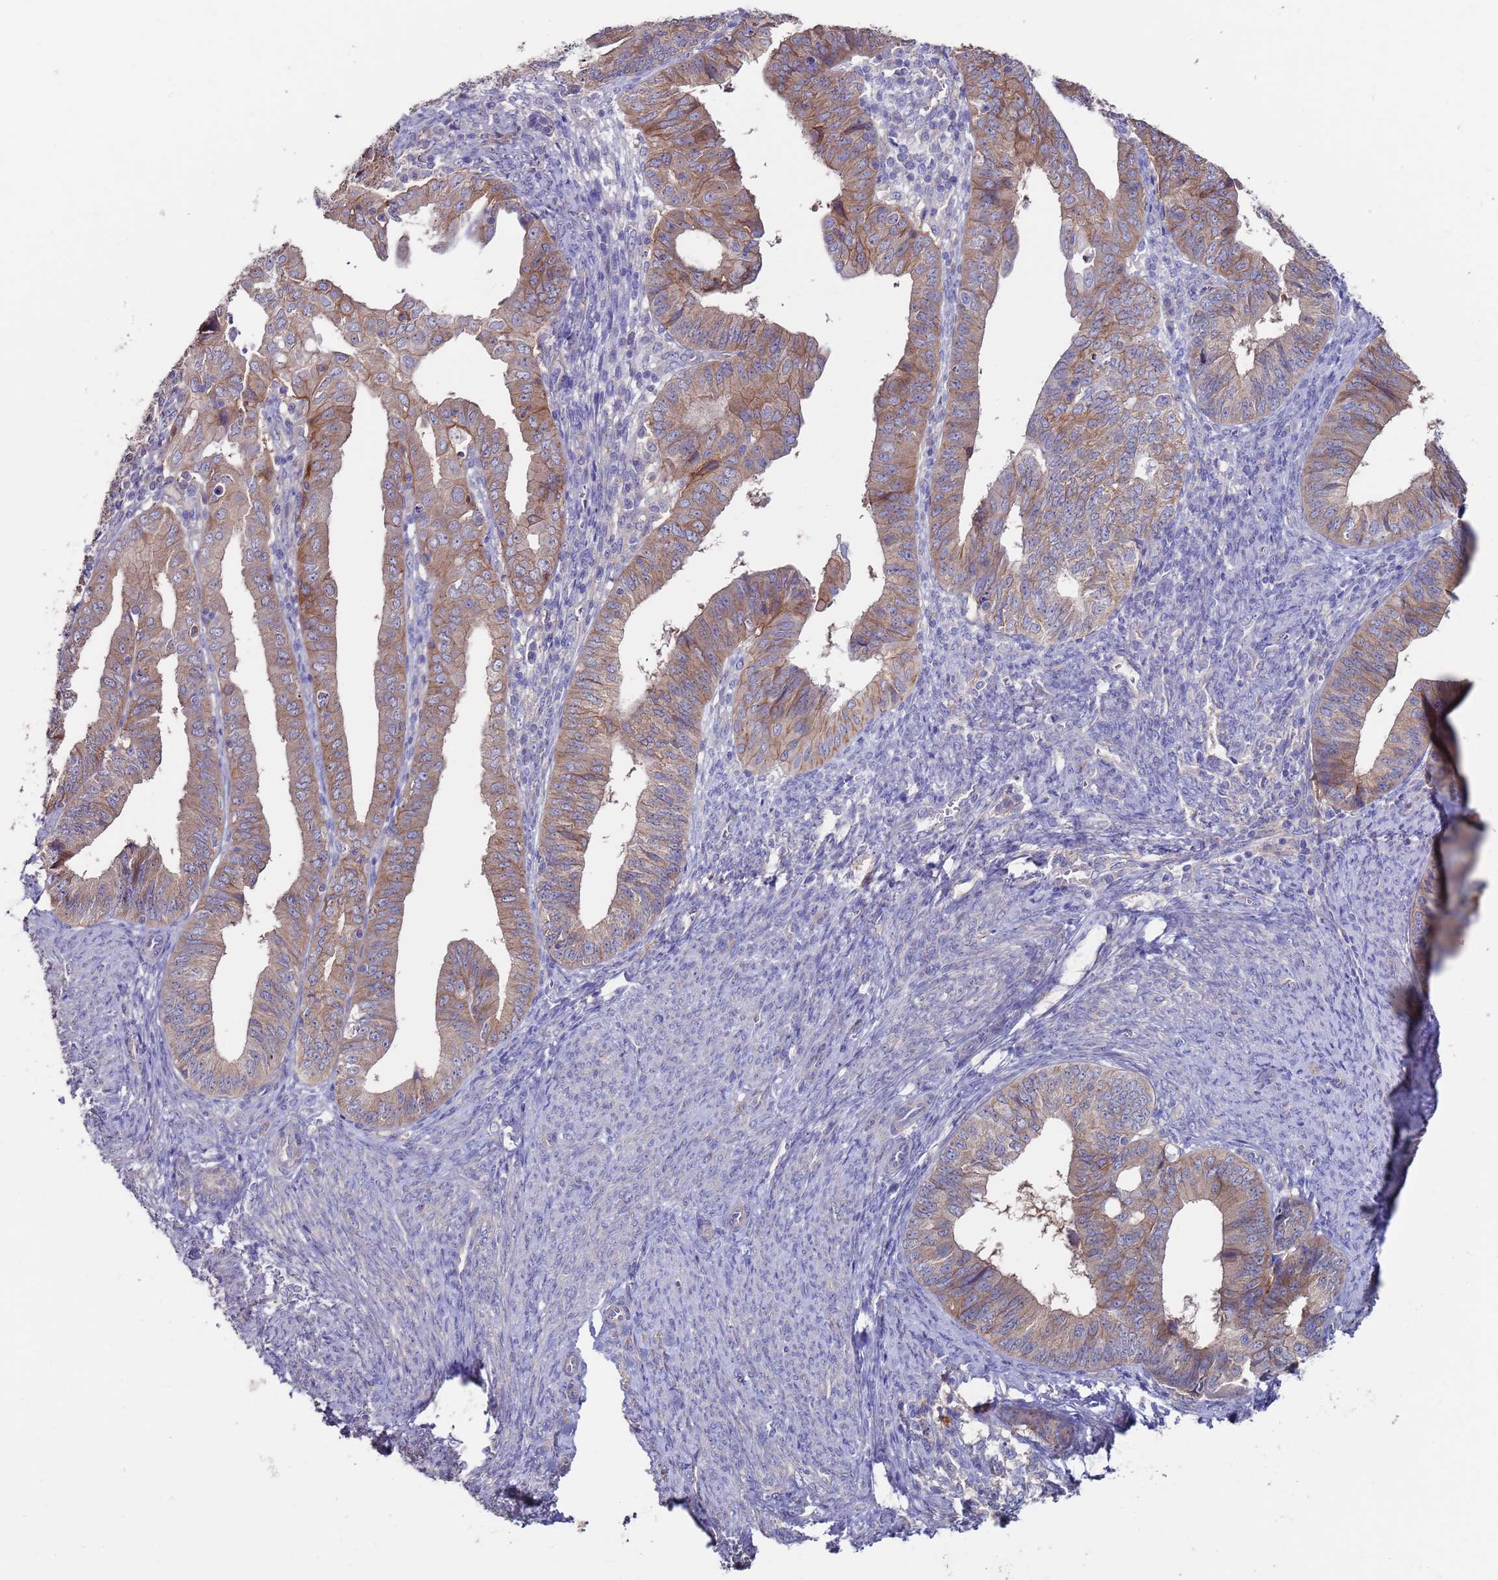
{"staining": {"intensity": "moderate", "quantity": ">75%", "location": "cytoplasmic/membranous"}, "tissue": "endometrial cancer", "cell_type": "Tumor cells", "image_type": "cancer", "snomed": [{"axis": "morphology", "description": "Adenocarcinoma, NOS"}, {"axis": "topography", "description": "Endometrium"}], "caption": "Protein analysis of endometrial adenocarcinoma tissue exhibits moderate cytoplasmic/membranous expression in approximately >75% of tumor cells.", "gene": "KRTCAP3", "patient": {"sex": "female", "age": 56}}